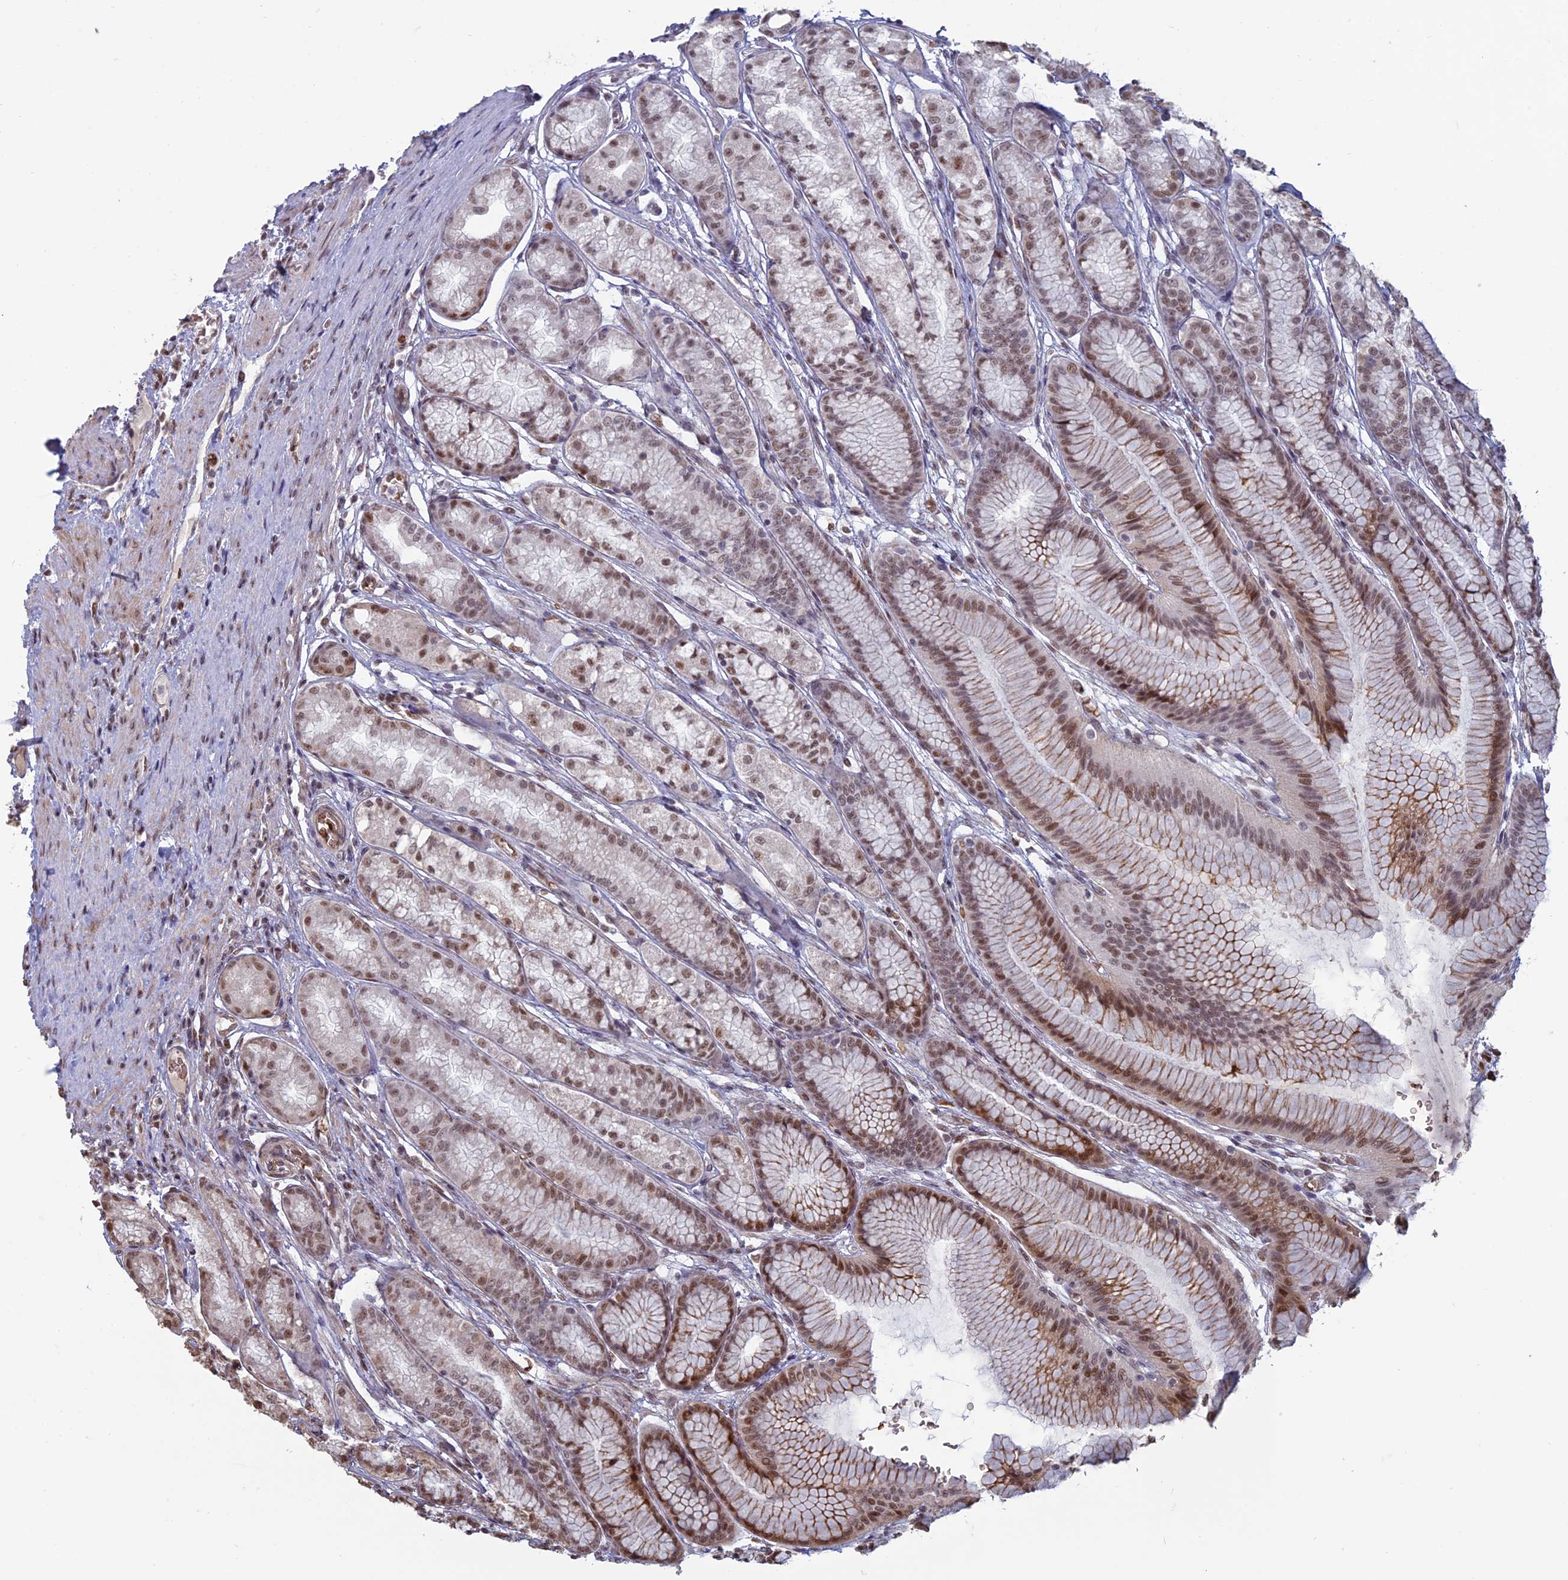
{"staining": {"intensity": "strong", "quantity": ">75%", "location": "nuclear"}, "tissue": "stomach", "cell_type": "Glandular cells", "image_type": "normal", "snomed": [{"axis": "morphology", "description": "Normal tissue, NOS"}, {"axis": "morphology", "description": "Adenocarcinoma, NOS"}, {"axis": "morphology", "description": "Adenocarcinoma, High grade"}, {"axis": "topography", "description": "Stomach, upper"}, {"axis": "topography", "description": "Stomach"}], "caption": "Strong nuclear expression is appreciated in about >75% of glandular cells in benign stomach.", "gene": "MFAP1", "patient": {"sex": "female", "age": 65}}